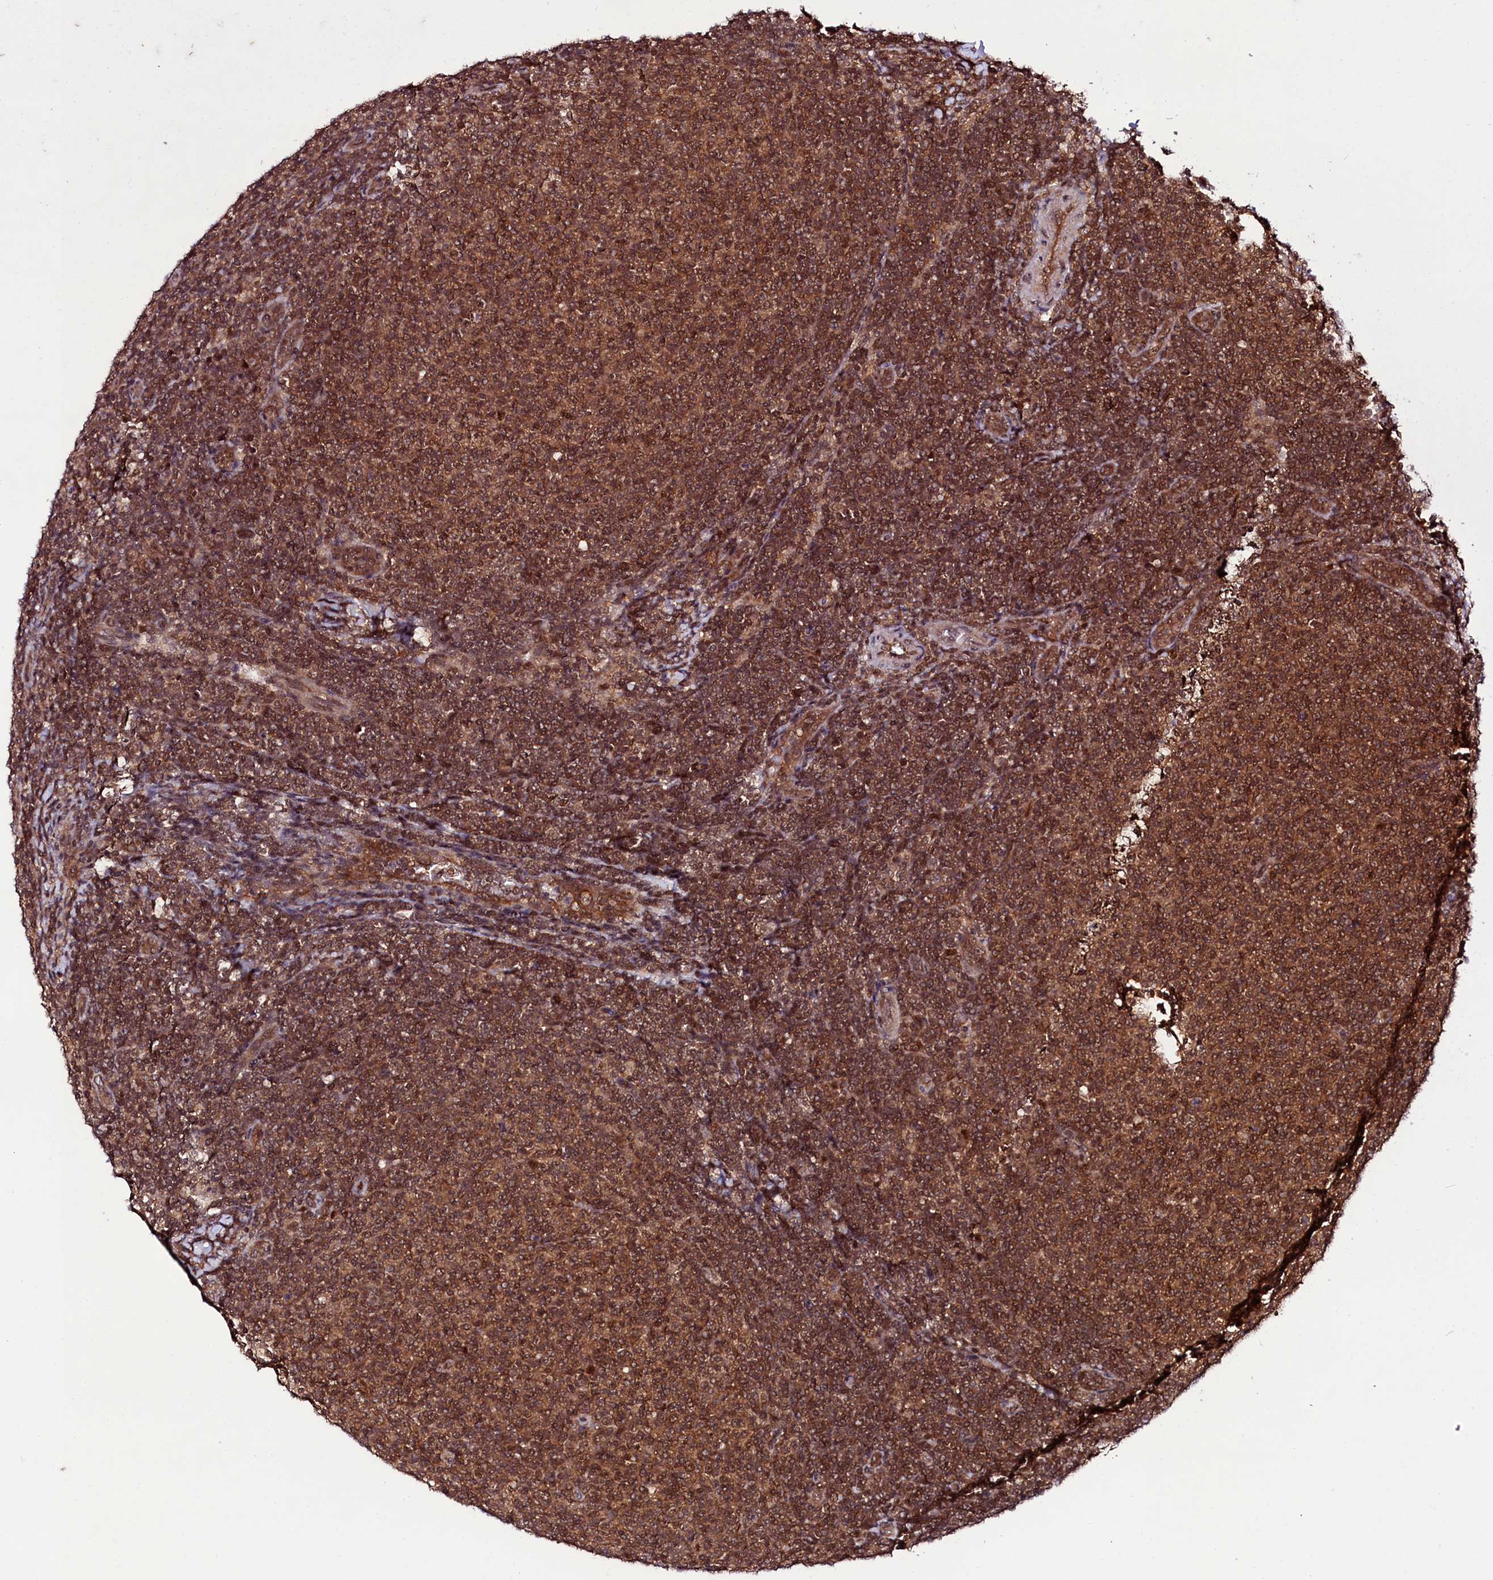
{"staining": {"intensity": "moderate", "quantity": ">75%", "location": "cytoplasmic/membranous,nuclear"}, "tissue": "lymphoma", "cell_type": "Tumor cells", "image_type": "cancer", "snomed": [{"axis": "morphology", "description": "Malignant lymphoma, non-Hodgkin's type, Low grade"}, {"axis": "topography", "description": "Lymph node"}], "caption": "Low-grade malignant lymphoma, non-Hodgkin's type tissue exhibits moderate cytoplasmic/membranous and nuclear expression in approximately >75% of tumor cells", "gene": "SLC7A6OS", "patient": {"sex": "male", "age": 66}}